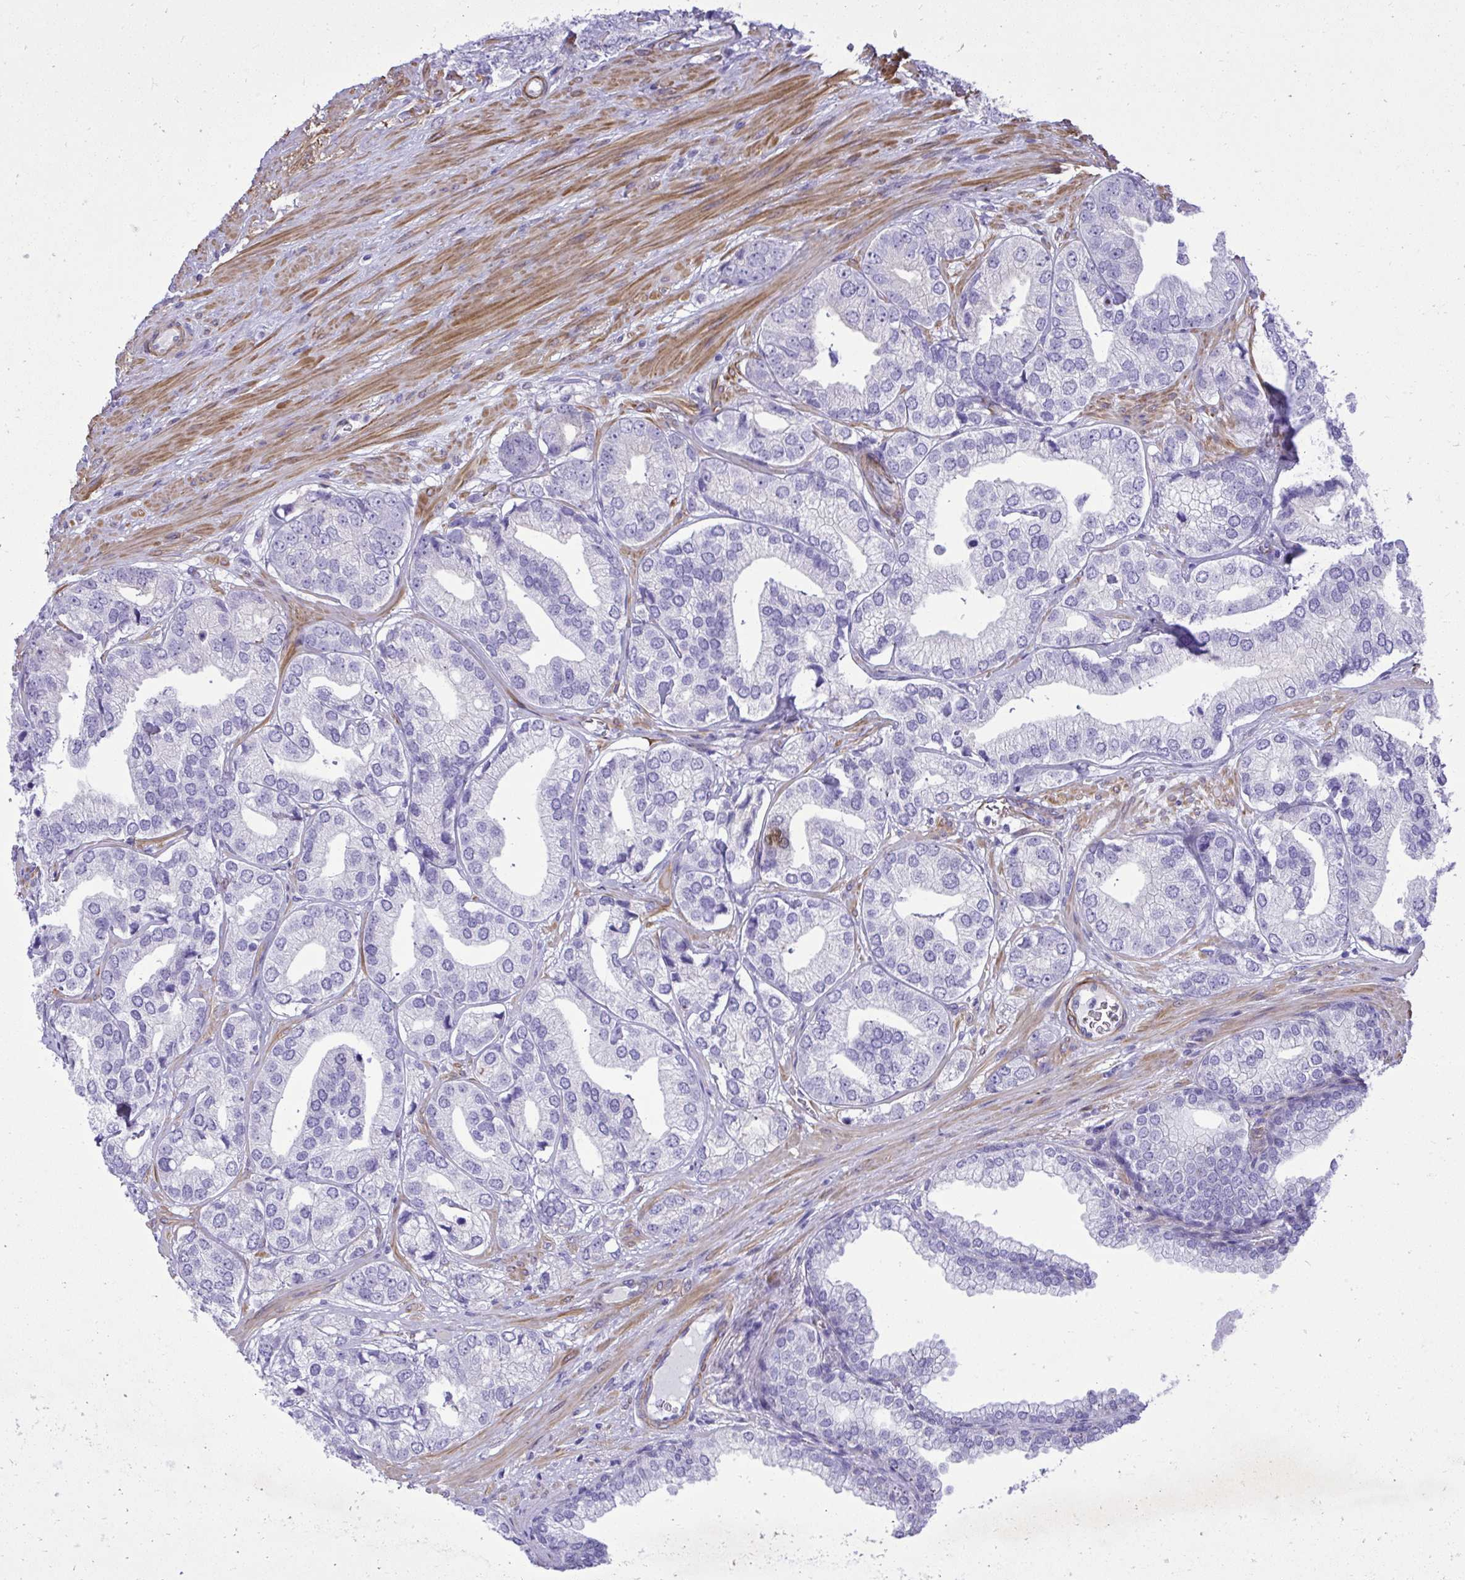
{"staining": {"intensity": "negative", "quantity": "none", "location": "none"}, "tissue": "prostate cancer", "cell_type": "Tumor cells", "image_type": "cancer", "snomed": [{"axis": "morphology", "description": "Adenocarcinoma, High grade"}, {"axis": "topography", "description": "Prostate"}], "caption": "Prostate cancer stained for a protein using immunohistochemistry demonstrates no staining tumor cells.", "gene": "PITPNM3", "patient": {"sex": "male", "age": 58}}